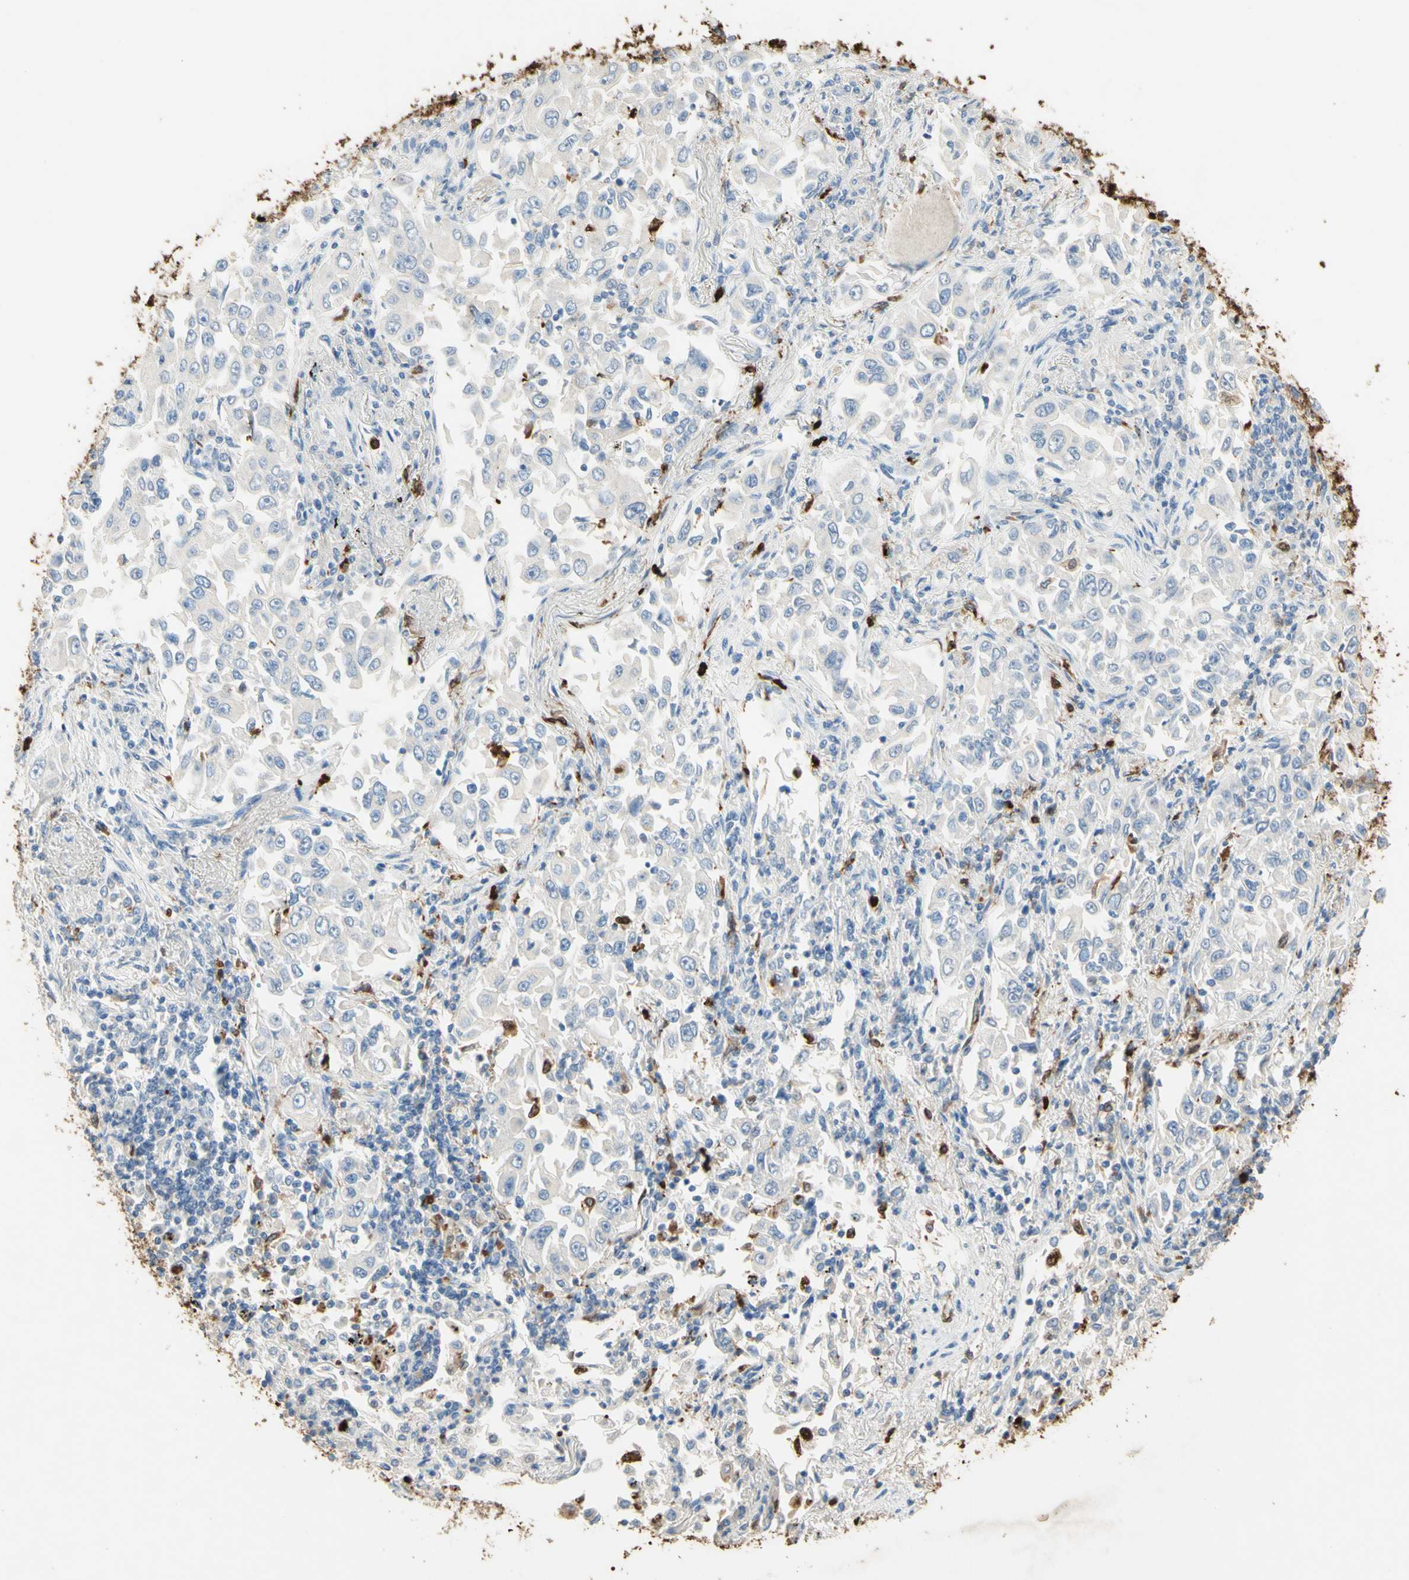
{"staining": {"intensity": "negative", "quantity": "none", "location": "none"}, "tissue": "lung cancer", "cell_type": "Tumor cells", "image_type": "cancer", "snomed": [{"axis": "morphology", "description": "Adenocarcinoma, NOS"}, {"axis": "topography", "description": "Lung"}], "caption": "IHC histopathology image of human lung adenocarcinoma stained for a protein (brown), which reveals no positivity in tumor cells. (DAB immunohistochemistry, high magnification).", "gene": "NFKBIZ", "patient": {"sex": "male", "age": 84}}